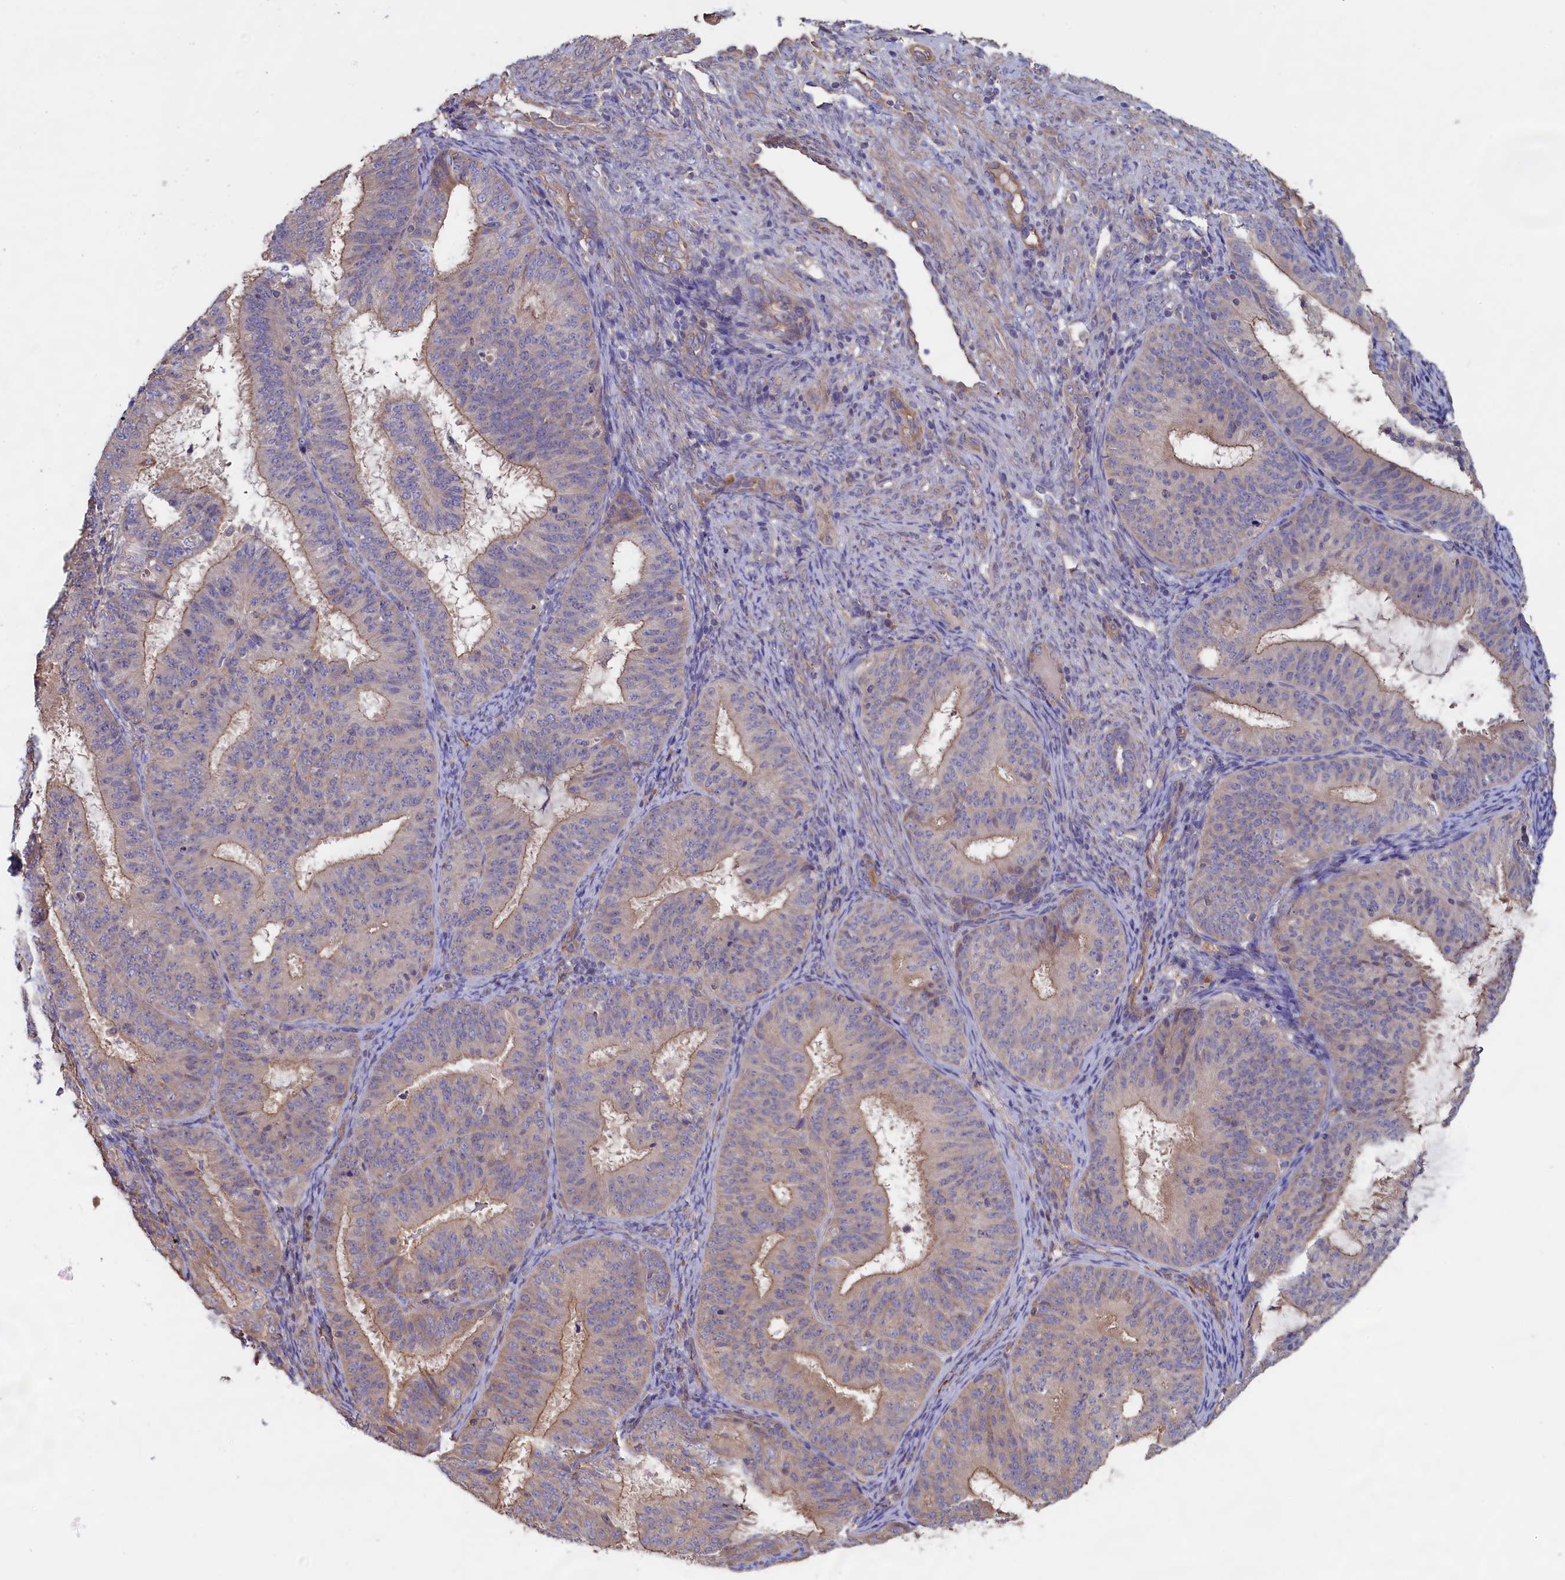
{"staining": {"intensity": "moderate", "quantity": "25%-75%", "location": "cytoplasmic/membranous"}, "tissue": "endometrial cancer", "cell_type": "Tumor cells", "image_type": "cancer", "snomed": [{"axis": "morphology", "description": "Adenocarcinoma, NOS"}, {"axis": "topography", "description": "Endometrium"}], "caption": "Human adenocarcinoma (endometrial) stained for a protein (brown) exhibits moderate cytoplasmic/membranous positive staining in approximately 25%-75% of tumor cells.", "gene": "ANKRD2", "patient": {"sex": "female", "age": 51}}